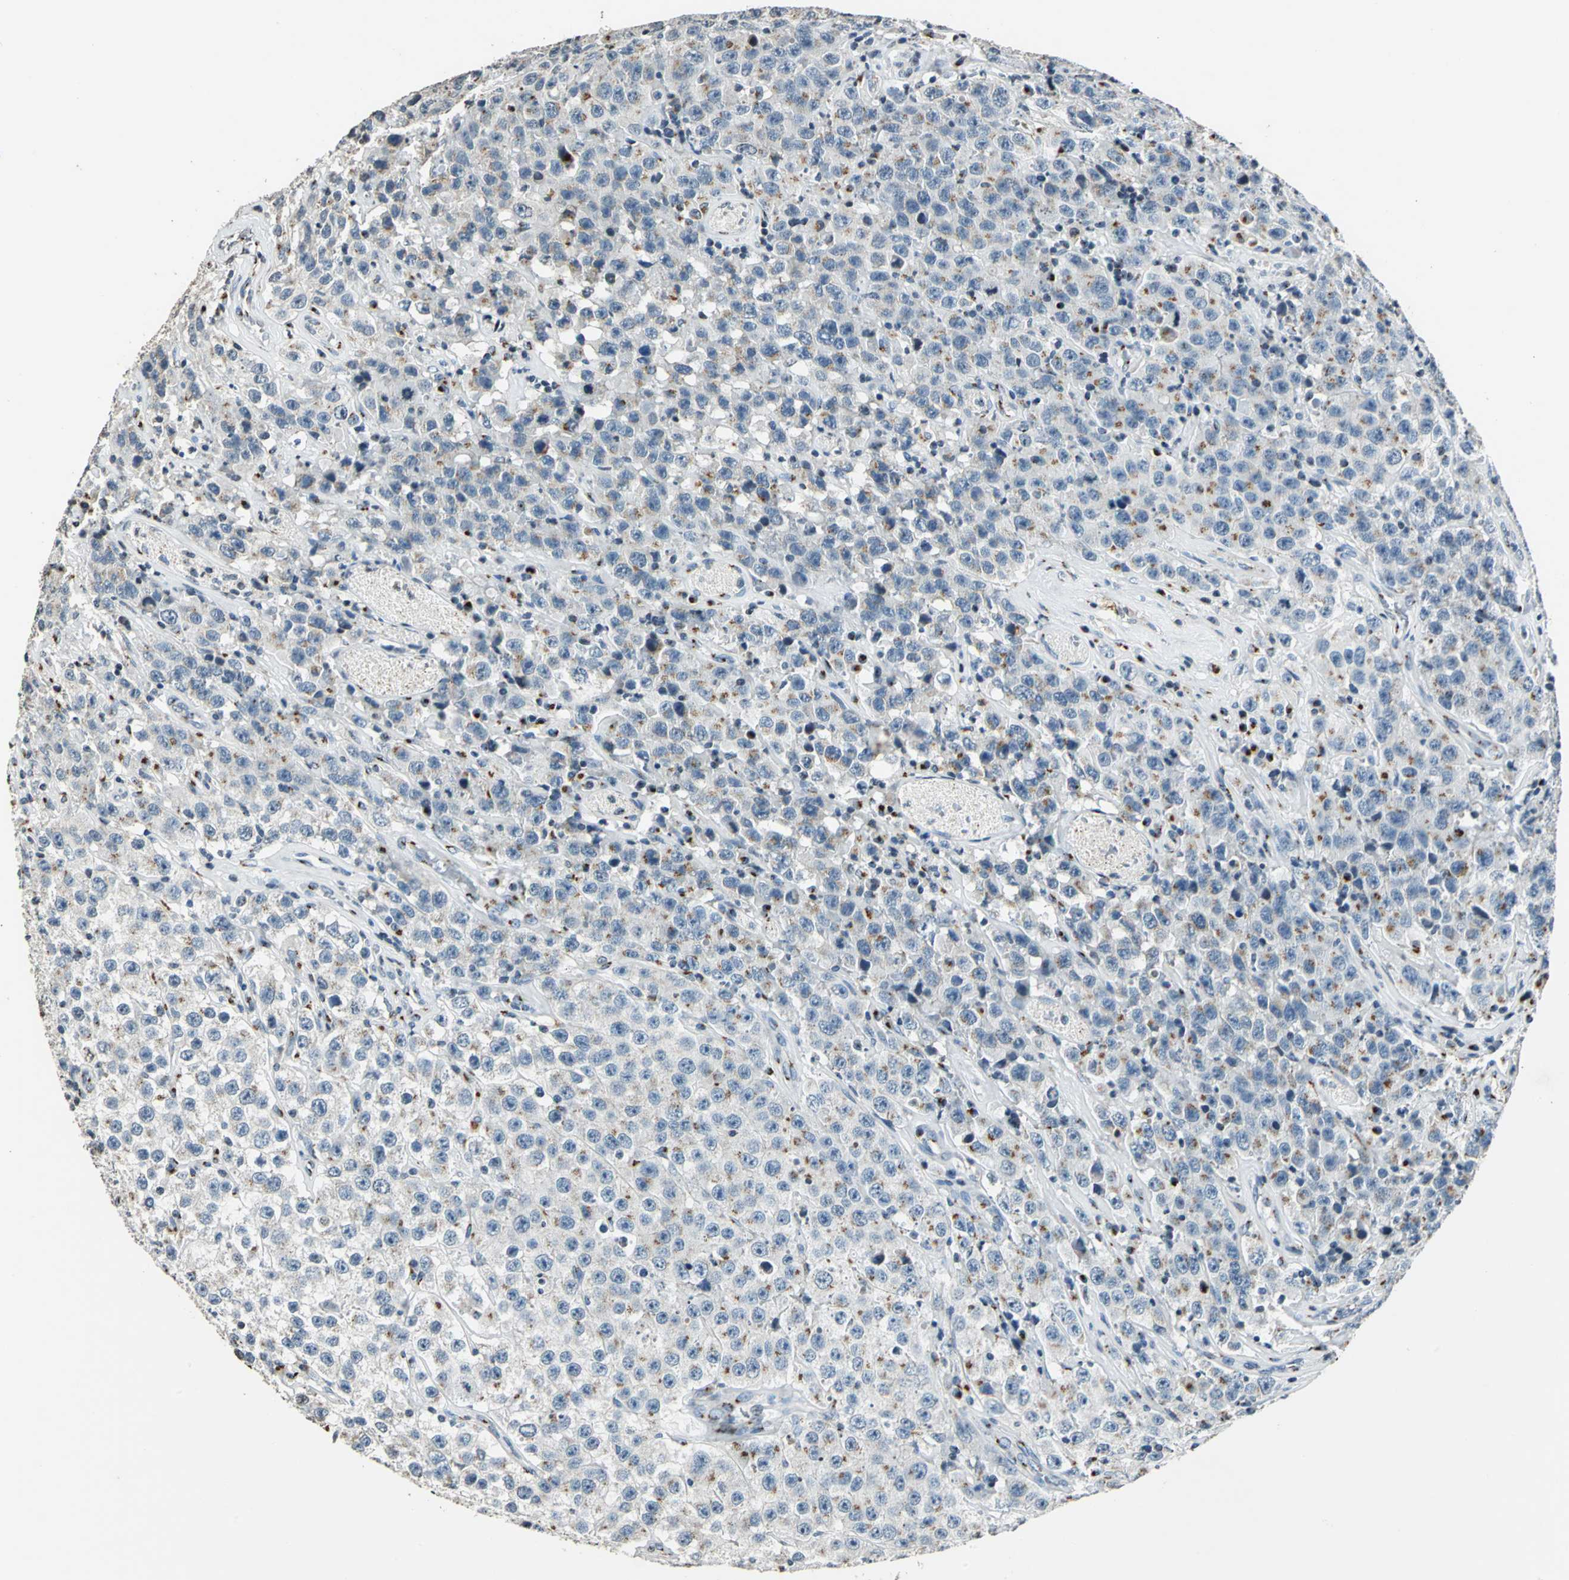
{"staining": {"intensity": "weak", "quantity": "25%-75%", "location": "cytoplasmic/membranous"}, "tissue": "testis cancer", "cell_type": "Tumor cells", "image_type": "cancer", "snomed": [{"axis": "morphology", "description": "Seminoma, NOS"}, {"axis": "topography", "description": "Testis"}], "caption": "An image of human seminoma (testis) stained for a protein exhibits weak cytoplasmic/membranous brown staining in tumor cells. Using DAB (brown) and hematoxylin (blue) stains, captured at high magnification using brightfield microscopy.", "gene": "TMEM115", "patient": {"sex": "male", "age": 52}}